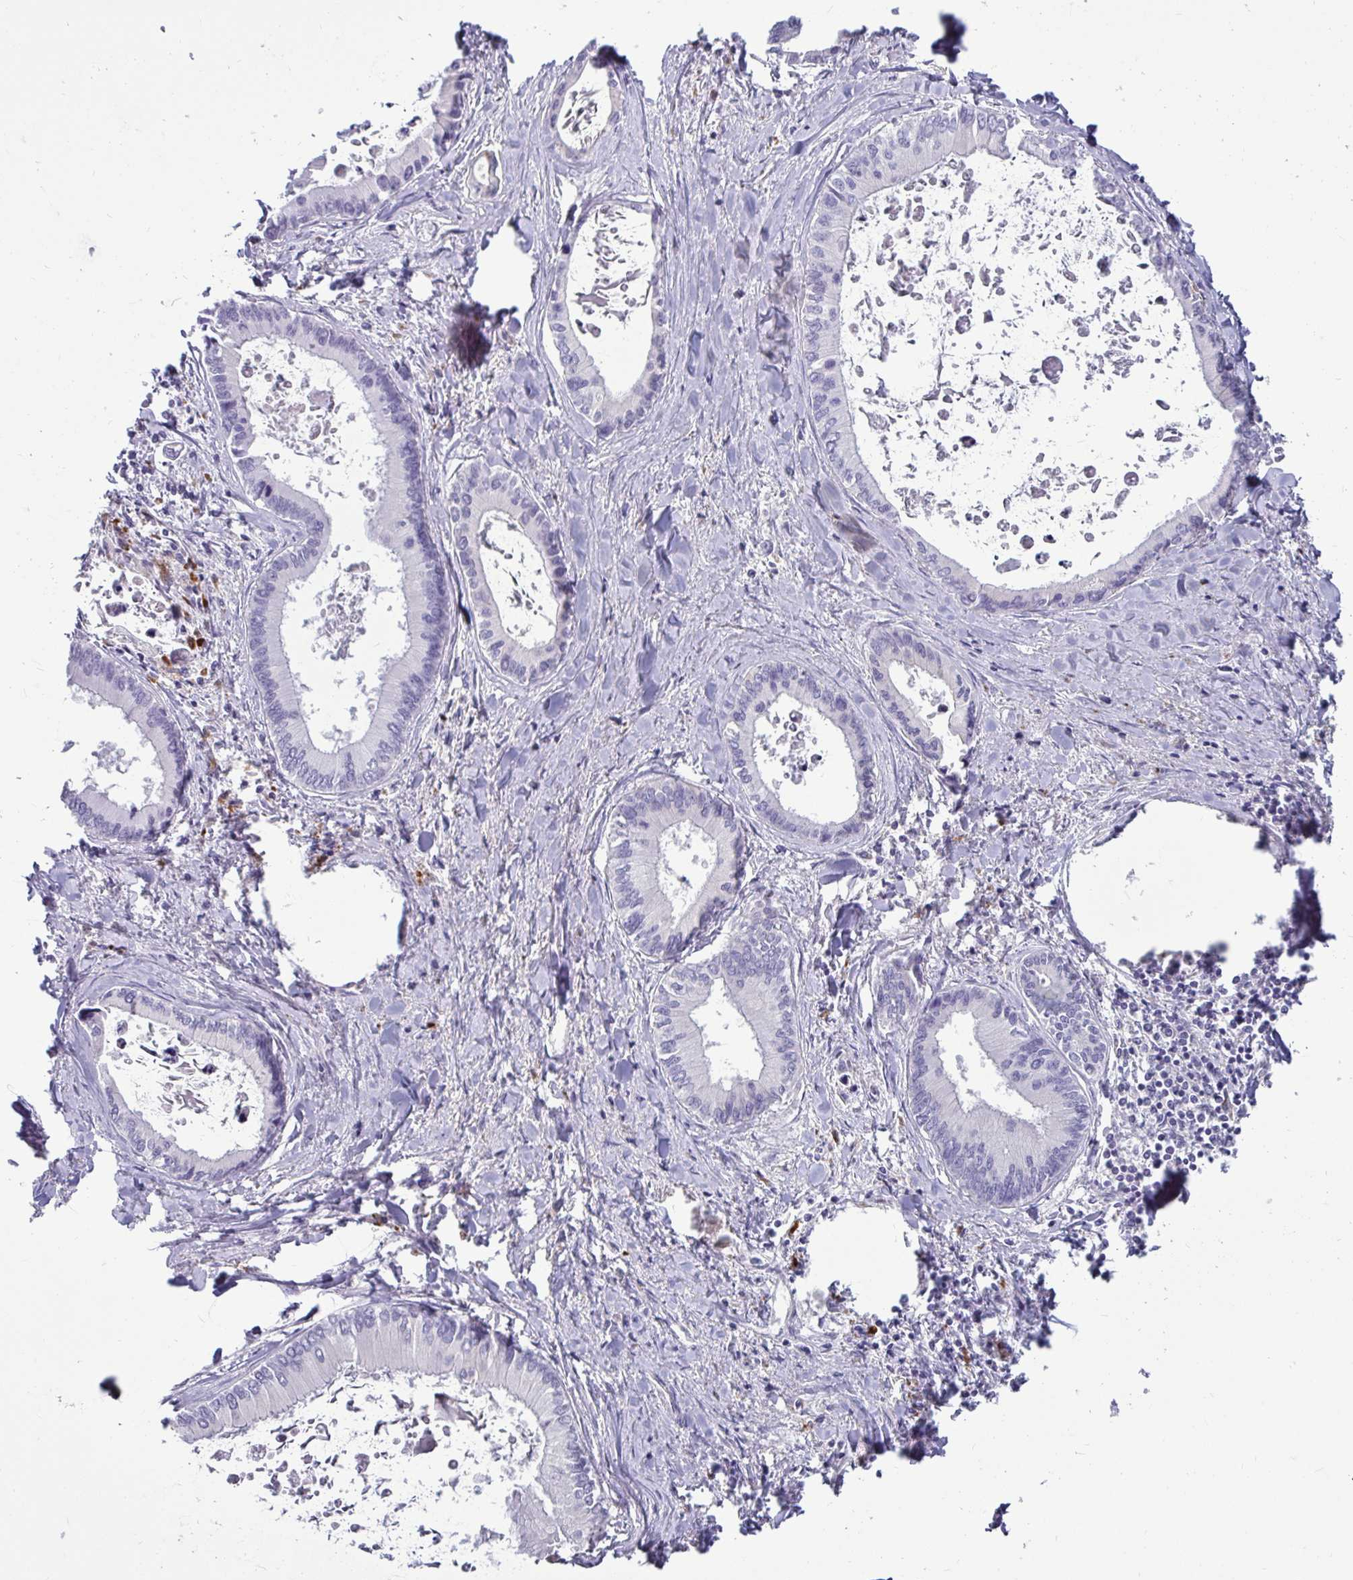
{"staining": {"intensity": "negative", "quantity": "none", "location": "none"}, "tissue": "liver cancer", "cell_type": "Tumor cells", "image_type": "cancer", "snomed": [{"axis": "morphology", "description": "Cholangiocarcinoma"}, {"axis": "topography", "description": "Liver"}], "caption": "A photomicrograph of liver cancer stained for a protein shows no brown staining in tumor cells.", "gene": "CTSZ", "patient": {"sex": "male", "age": 66}}